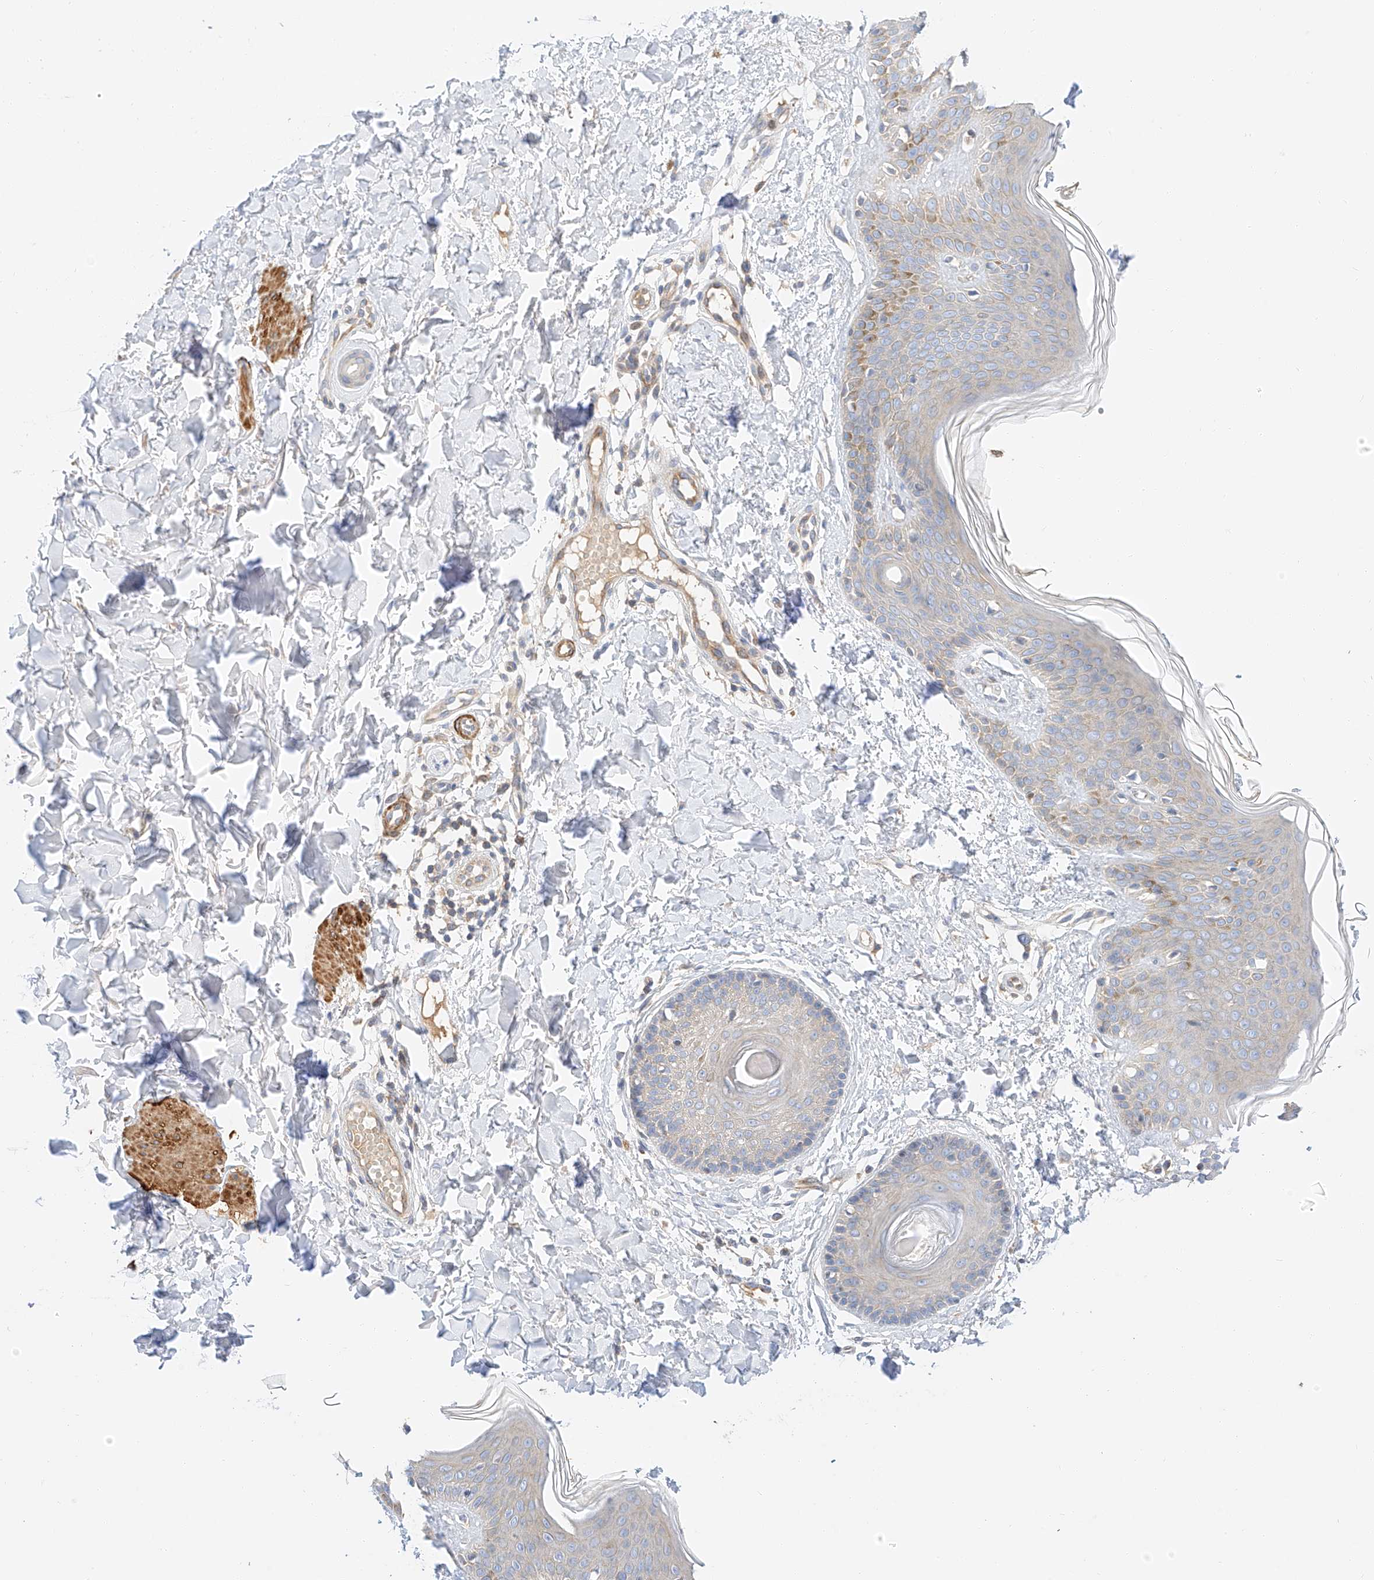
{"staining": {"intensity": "negative", "quantity": "none", "location": "none"}, "tissue": "skin", "cell_type": "Fibroblasts", "image_type": "normal", "snomed": [{"axis": "morphology", "description": "Normal tissue, NOS"}, {"axis": "topography", "description": "Skin"}], "caption": "This image is of normal skin stained with immunohistochemistry to label a protein in brown with the nuclei are counter-stained blue. There is no staining in fibroblasts.", "gene": "C6orf118", "patient": {"sex": "male", "age": 37}}